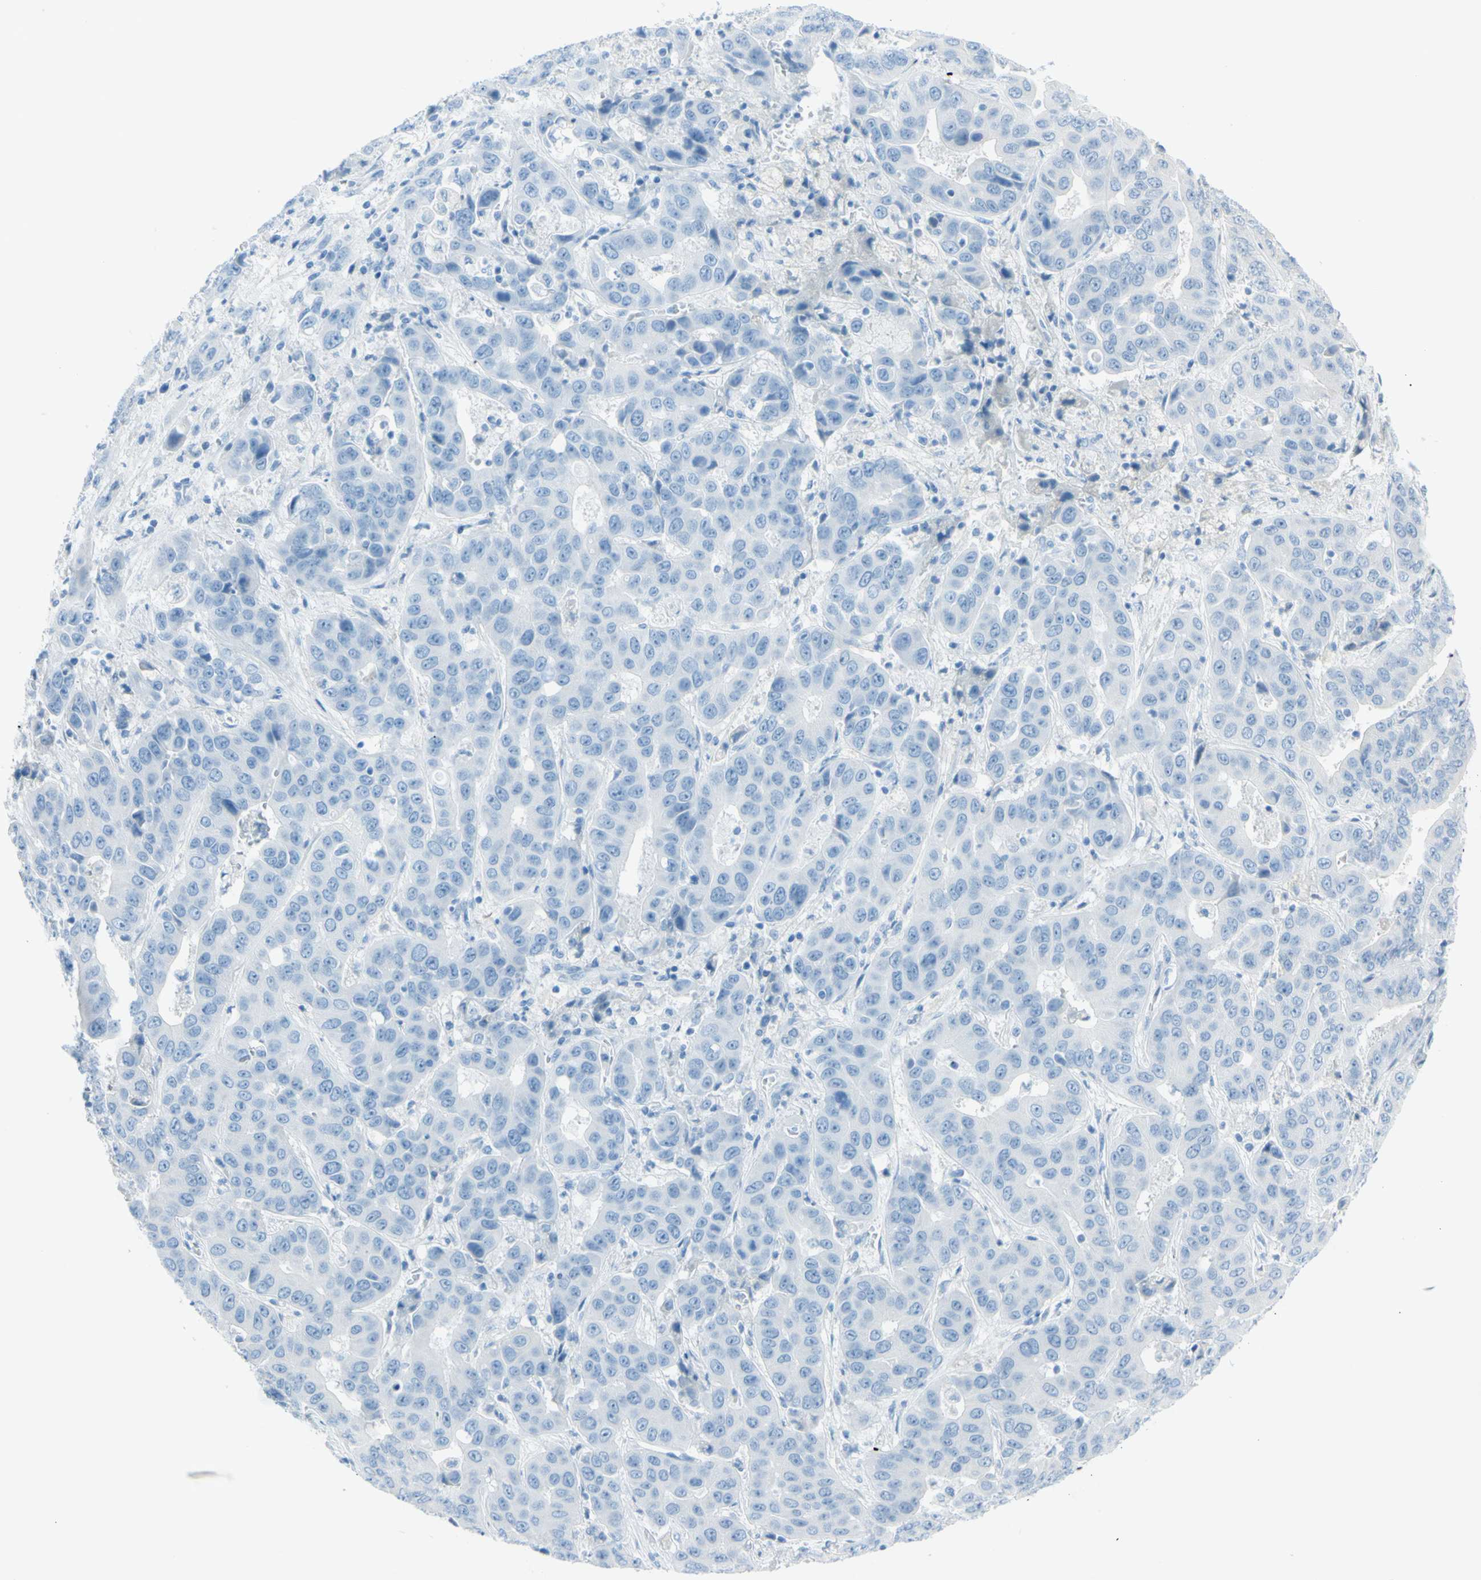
{"staining": {"intensity": "negative", "quantity": "none", "location": "none"}, "tissue": "liver cancer", "cell_type": "Tumor cells", "image_type": "cancer", "snomed": [{"axis": "morphology", "description": "Cholangiocarcinoma"}, {"axis": "topography", "description": "Liver"}], "caption": "Protein analysis of liver cholangiocarcinoma displays no significant staining in tumor cells.", "gene": "TFPI2", "patient": {"sex": "female", "age": 52}}